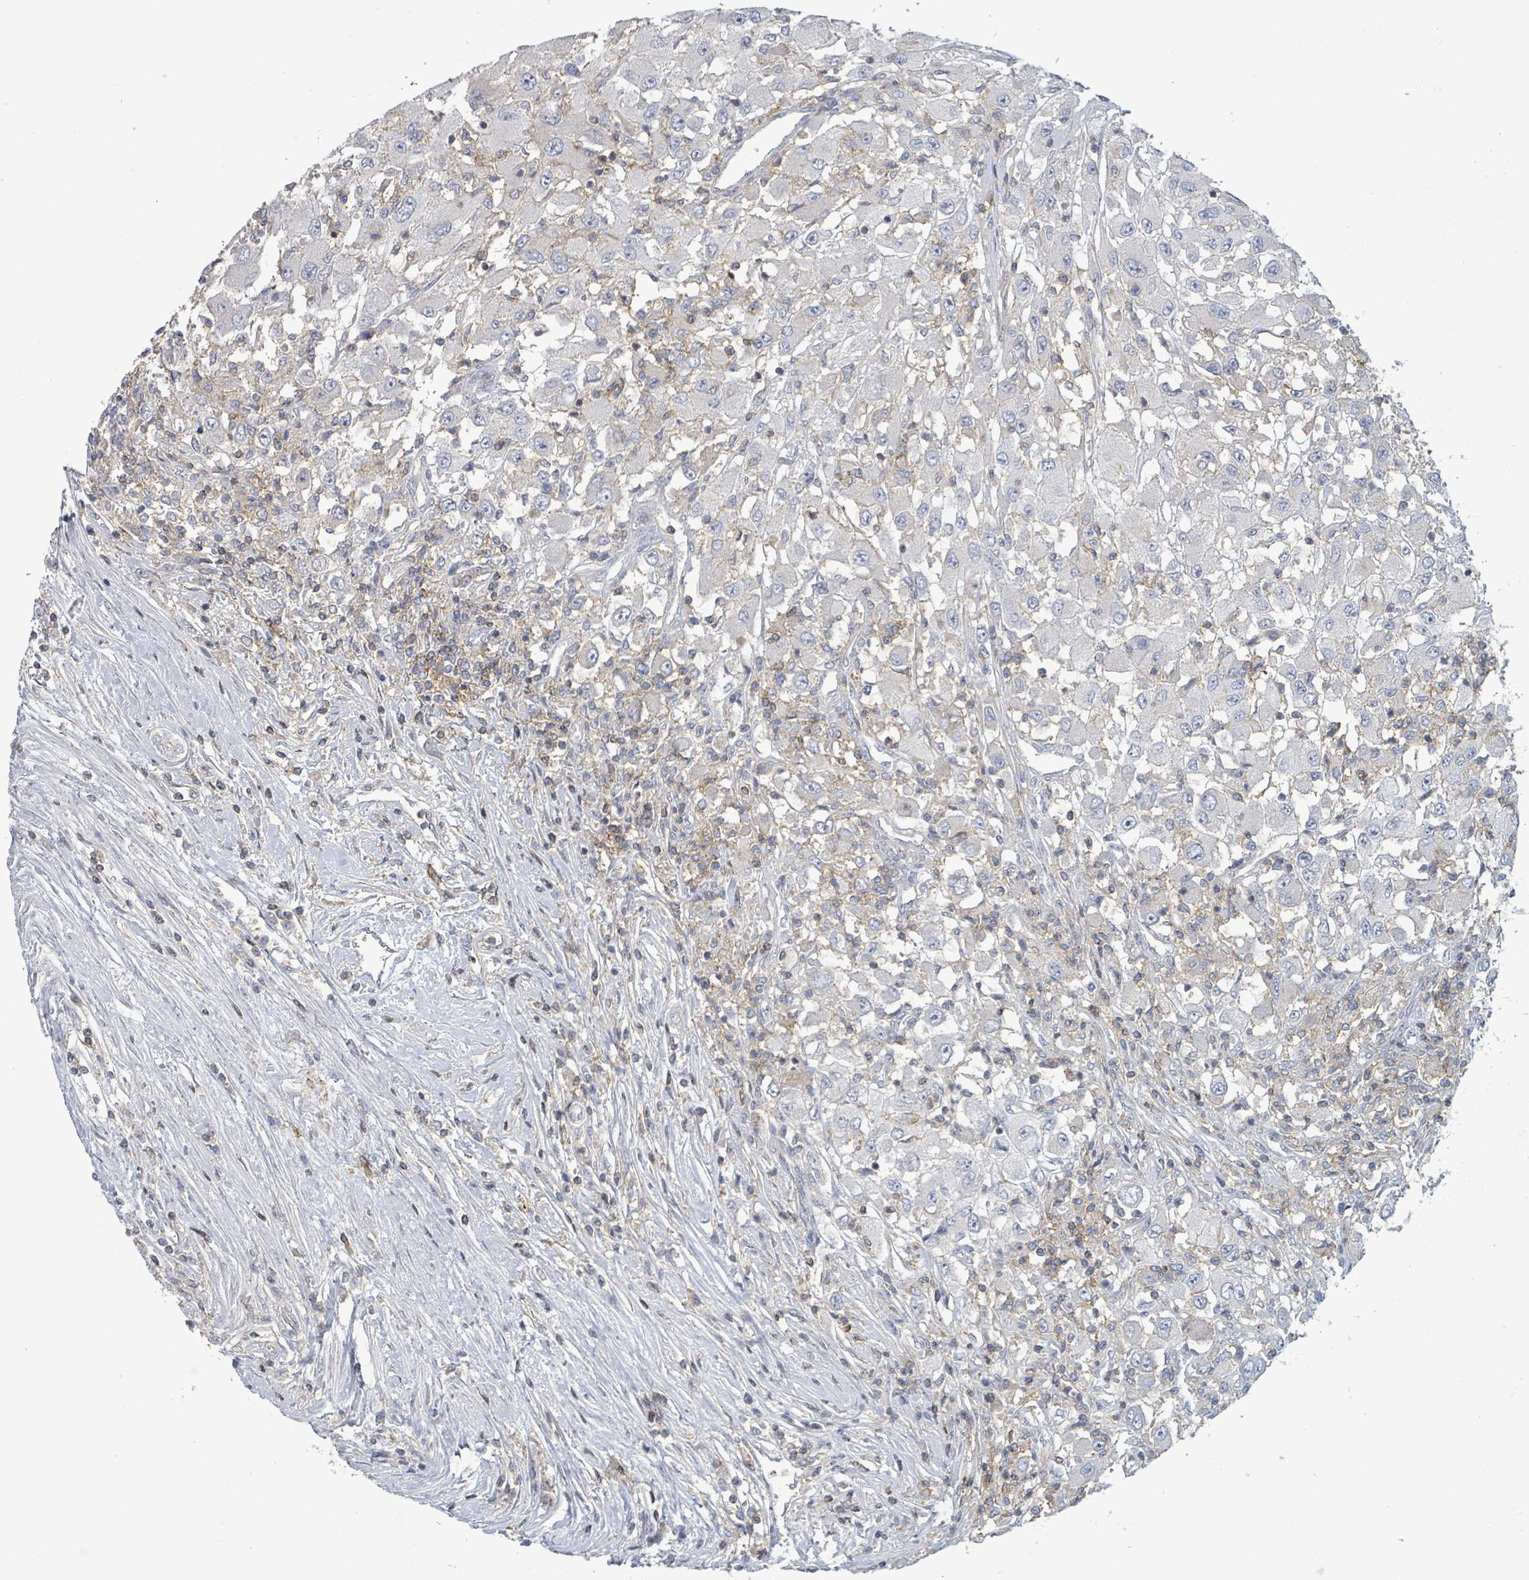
{"staining": {"intensity": "negative", "quantity": "none", "location": "none"}, "tissue": "renal cancer", "cell_type": "Tumor cells", "image_type": "cancer", "snomed": [{"axis": "morphology", "description": "Adenocarcinoma, NOS"}, {"axis": "topography", "description": "Kidney"}], "caption": "Tumor cells are negative for protein expression in human renal cancer (adenocarcinoma).", "gene": "TNFRSF14", "patient": {"sex": "female", "age": 67}}